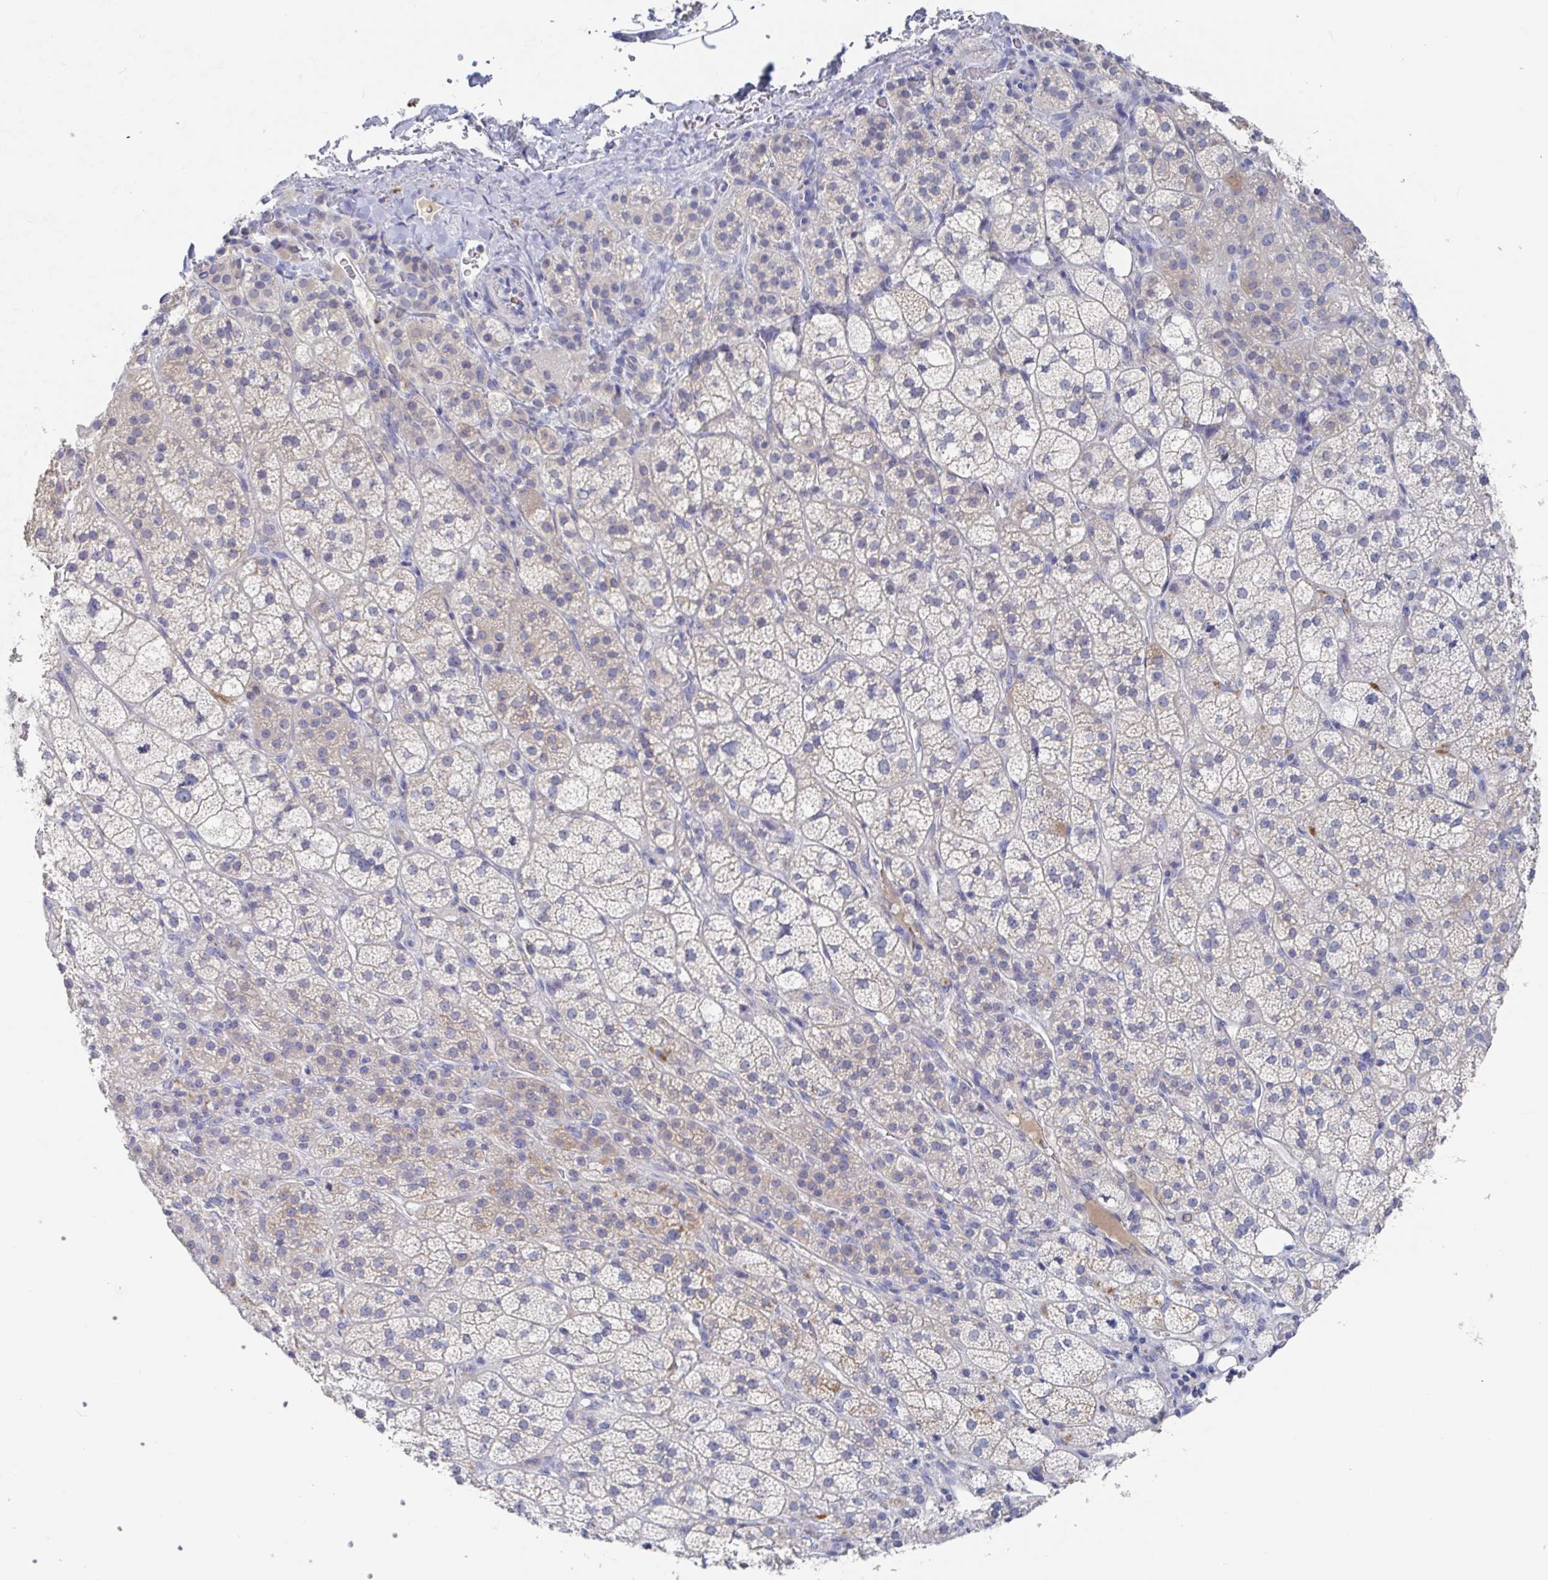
{"staining": {"intensity": "moderate", "quantity": "<25%", "location": "cytoplasmic/membranous"}, "tissue": "adrenal gland", "cell_type": "Glandular cells", "image_type": "normal", "snomed": [{"axis": "morphology", "description": "Normal tissue, NOS"}, {"axis": "topography", "description": "Adrenal gland"}], "caption": "Glandular cells exhibit low levels of moderate cytoplasmic/membranous positivity in approximately <25% of cells in normal human adrenal gland.", "gene": "GPR148", "patient": {"sex": "female", "age": 60}}